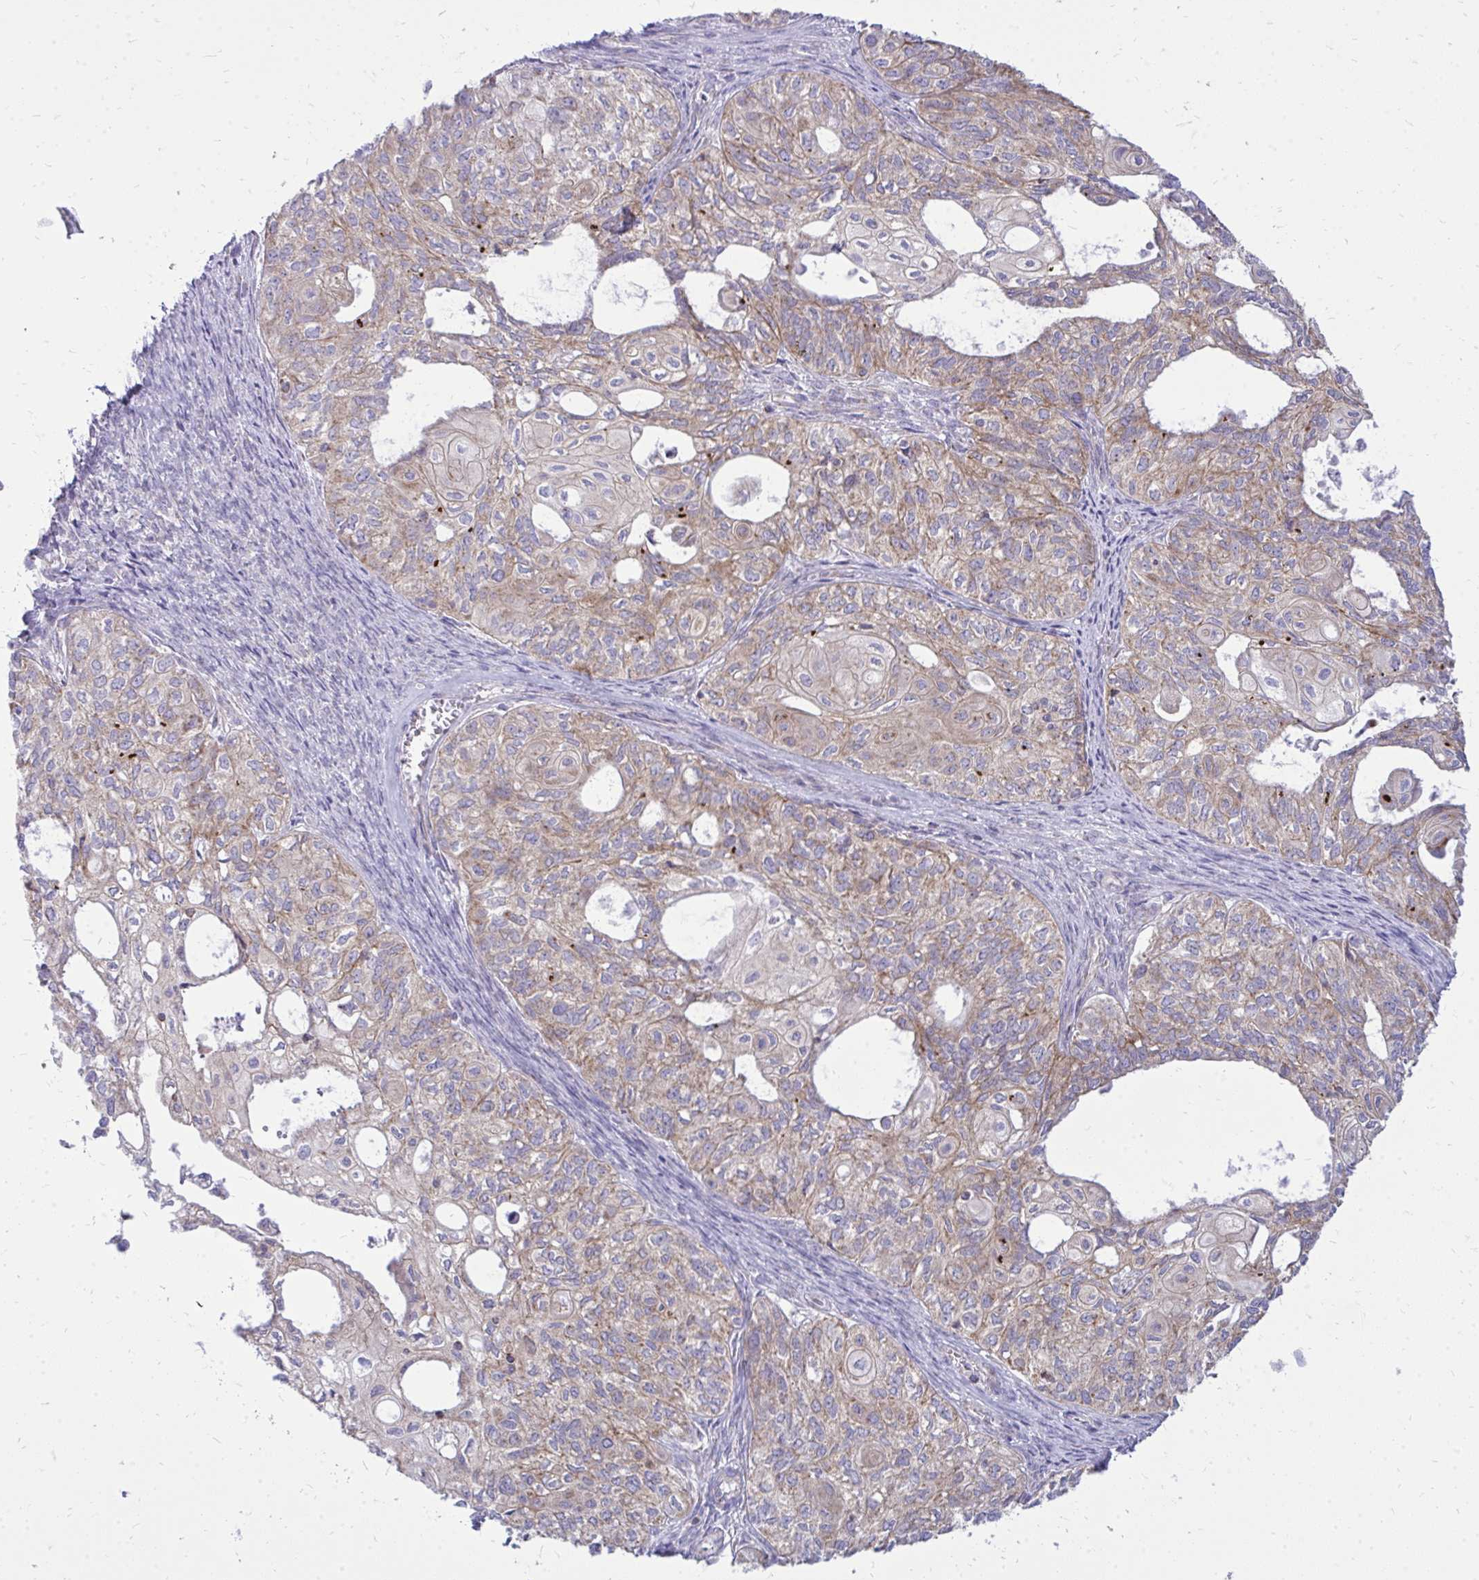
{"staining": {"intensity": "moderate", "quantity": "25%-75%", "location": "cytoplasmic/membranous"}, "tissue": "ovarian cancer", "cell_type": "Tumor cells", "image_type": "cancer", "snomed": [{"axis": "morphology", "description": "Carcinoma, endometroid"}, {"axis": "topography", "description": "Ovary"}], "caption": "Moderate cytoplasmic/membranous protein expression is identified in approximately 25%-75% of tumor cells in ovarian cancer (endometroid carcinoma).", "gene": "SPTBN2", "patient": {"sex": "female", "age": 64}}